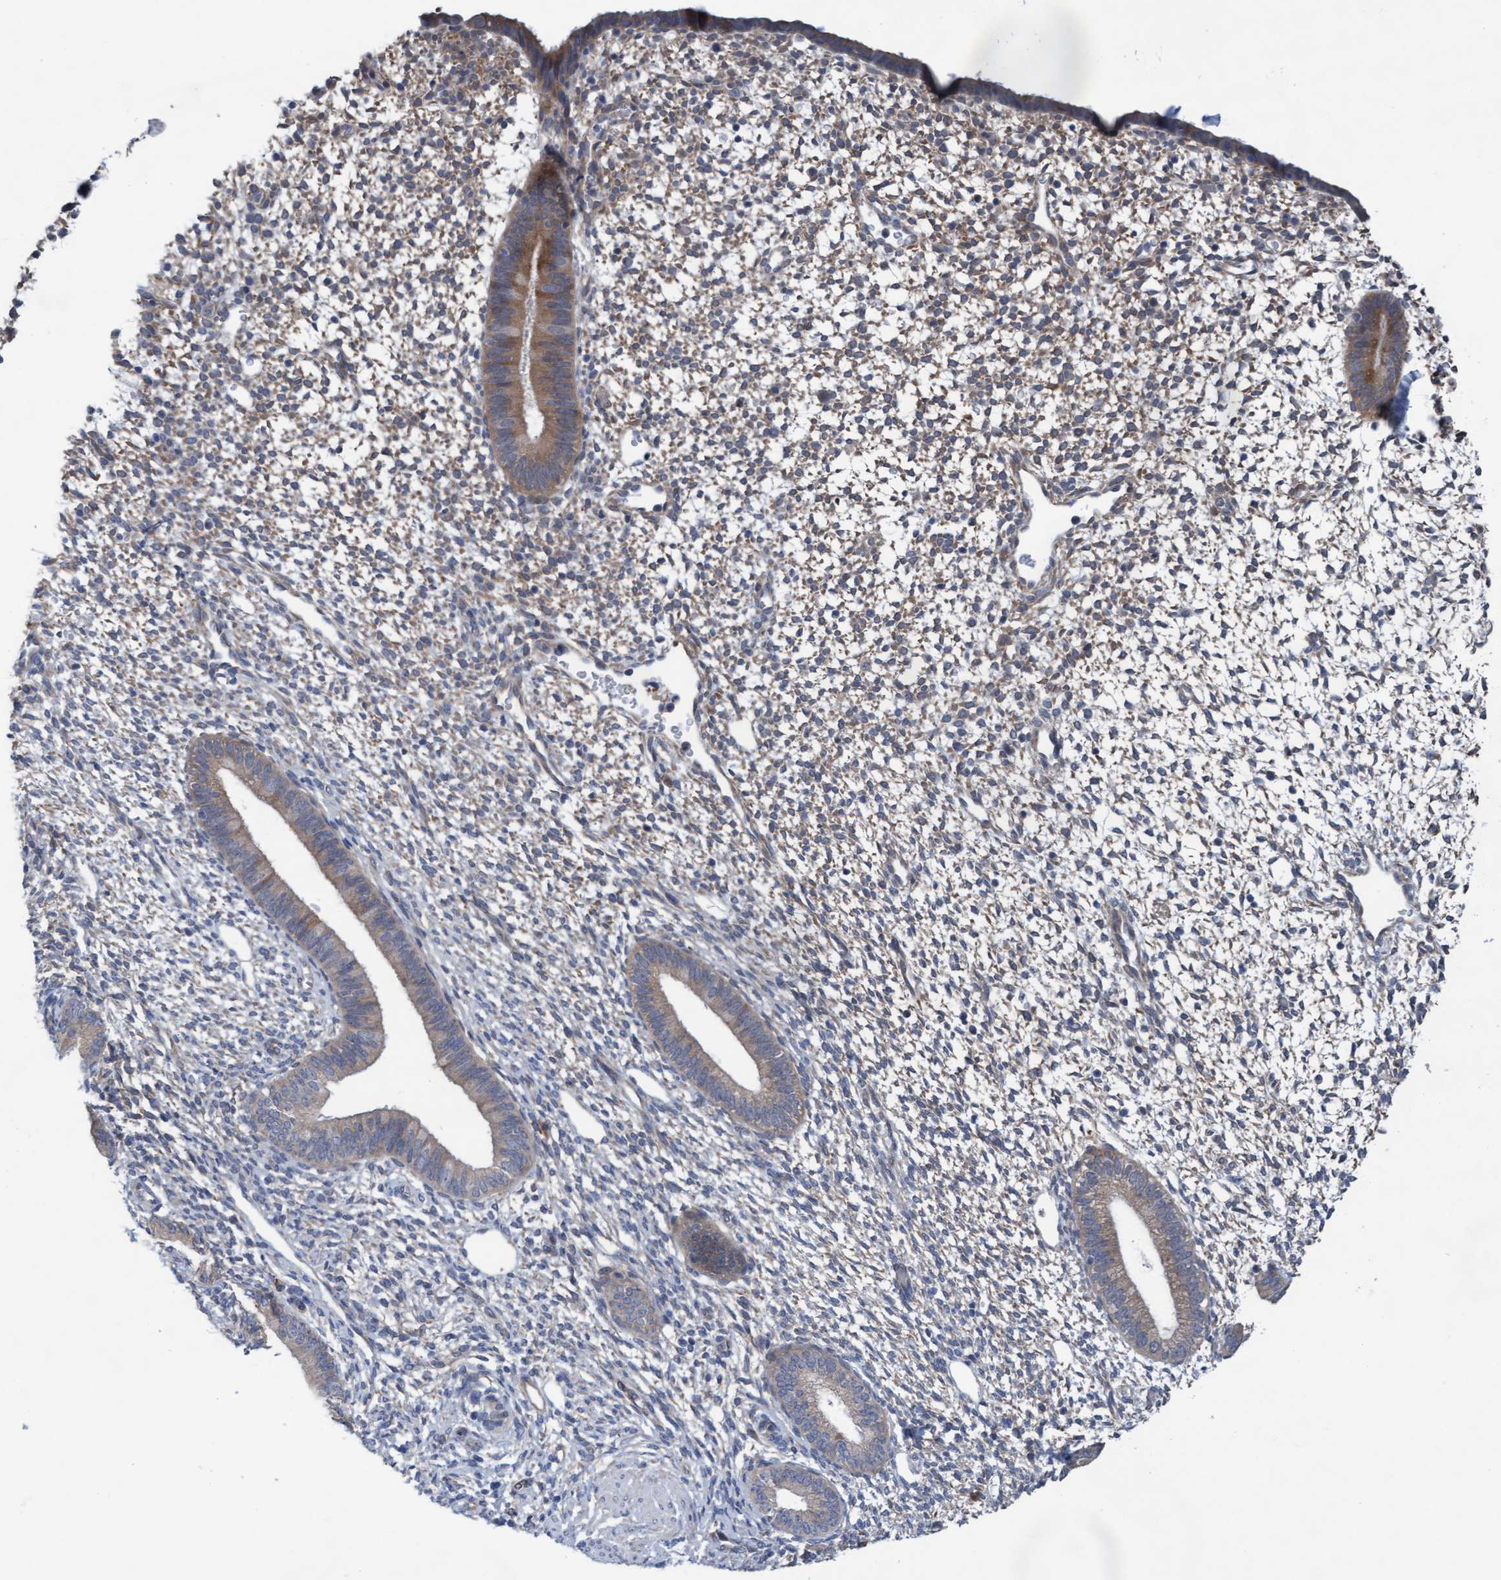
{"staining": {"intensity": "weak", "quantity": "25%-75%", "location": "cytoplasmic/membranous"}, "tissue": "endometrium", "cell_type": "Cells in endometrial stroma", "image_type": "normal", "snomed": [{"axis": "morphology", "description": "Normal tissue, NOS"}, {"axis": "topography", "description": "Endometrium"}], "caption": "Protein positivity by IHC demonstrates weak cytoplasmic/membranous staining in approximately 25%-75% of cells in endometrial stroma in normal endometrium.", "gene": "PLCD1", "patient": {"sex": "female", "age": 46}}